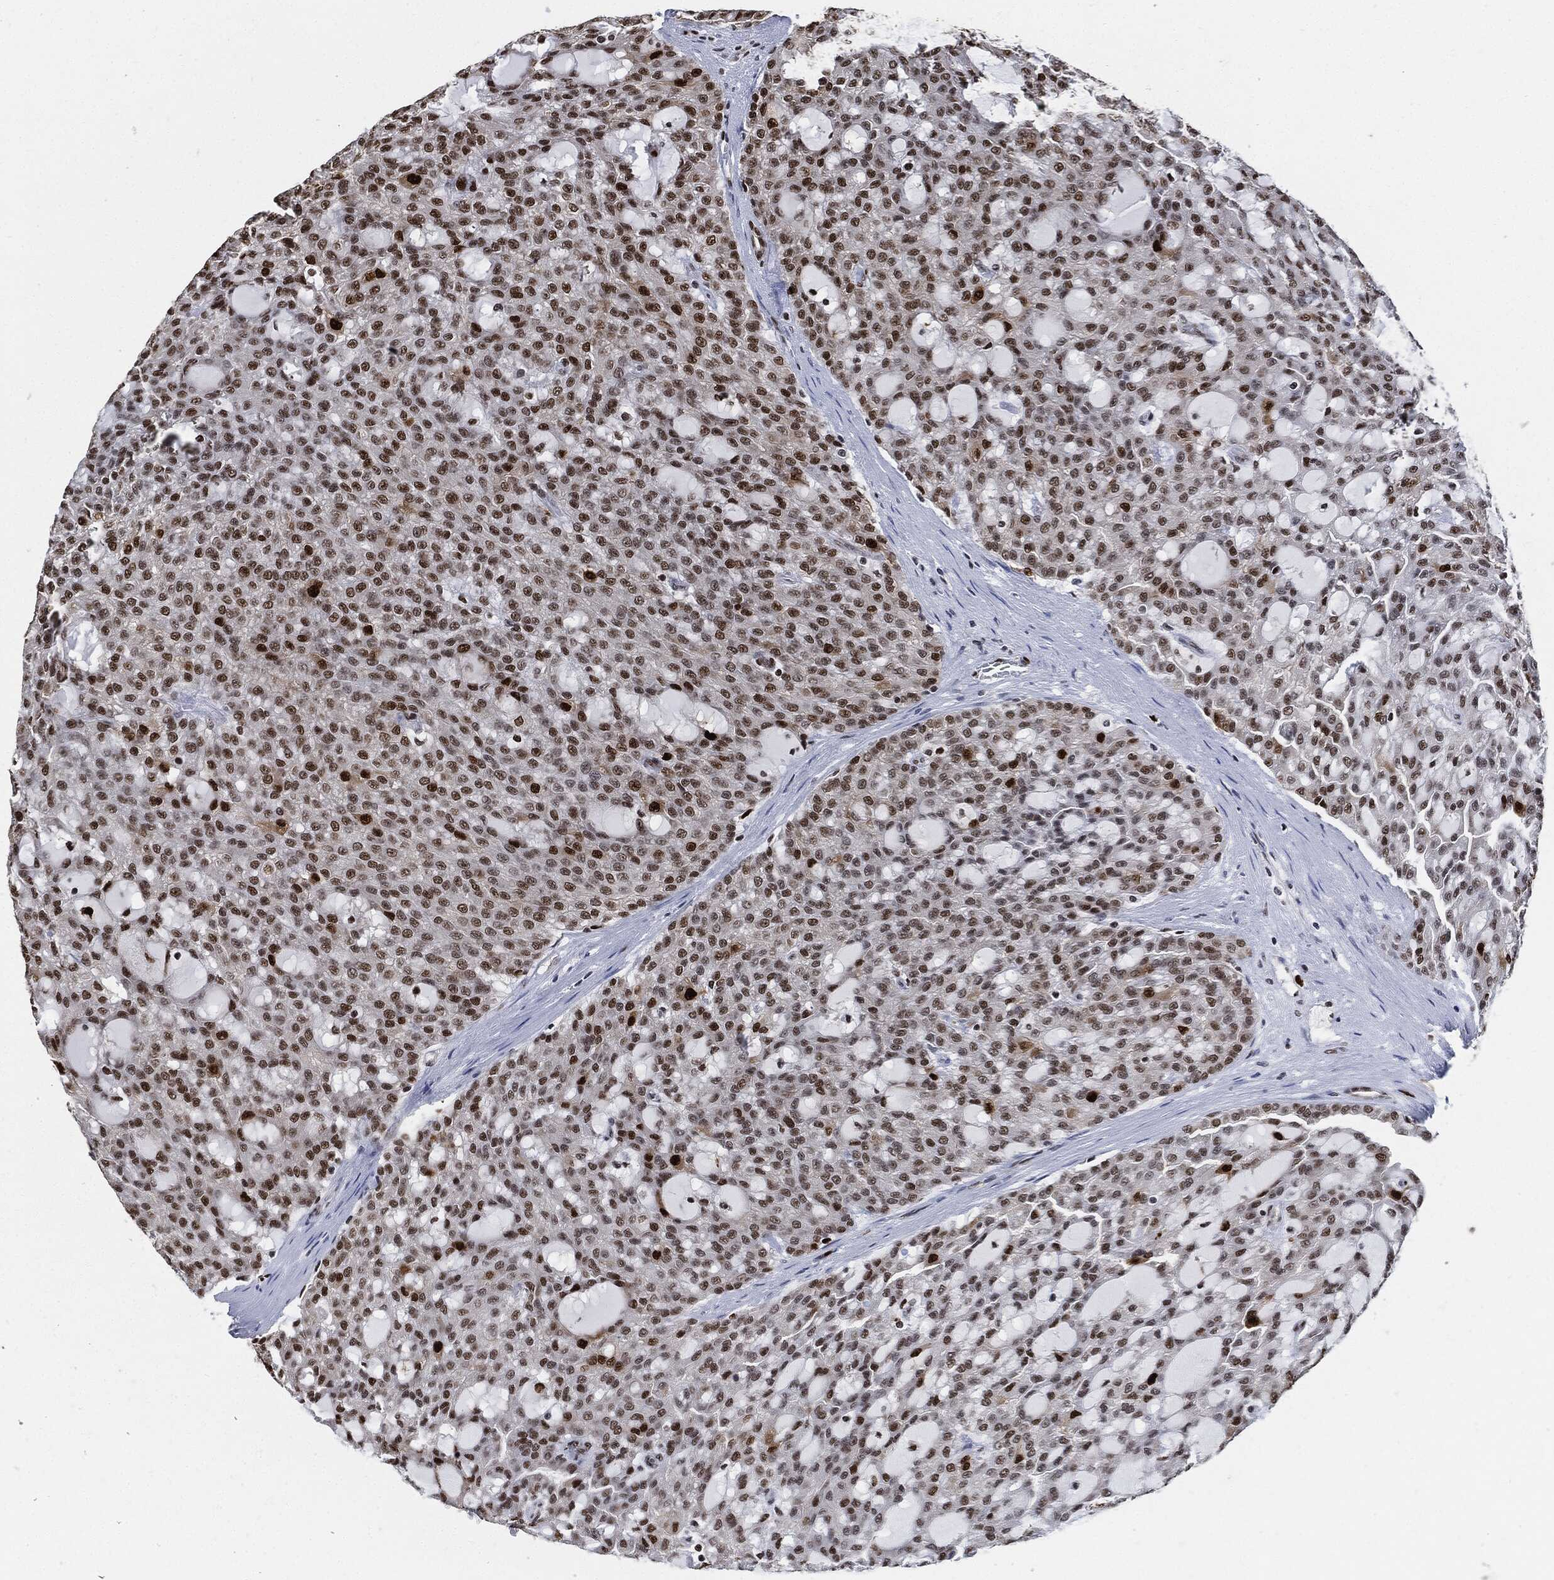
{"staining": {"intensity": "strong", "quantity": "25%-75%", "location": "nuclear"}, "tissue": "renal cancer", "cell_type": "Tumor cells", "image_type": "cancer", "snomed": [{"axis": "morphology", "description": "Adenocarcinoma, NOS"}, {"axis": "topography", "description": "Kidney"}], "caption": "The micrograph reveals a brown stain indicating the presence of a protein in the nuclear of tumor cells in renal adenocarcinoma.", "gene": "PCNA", "patient": {"sex": "male", "age": 63}}